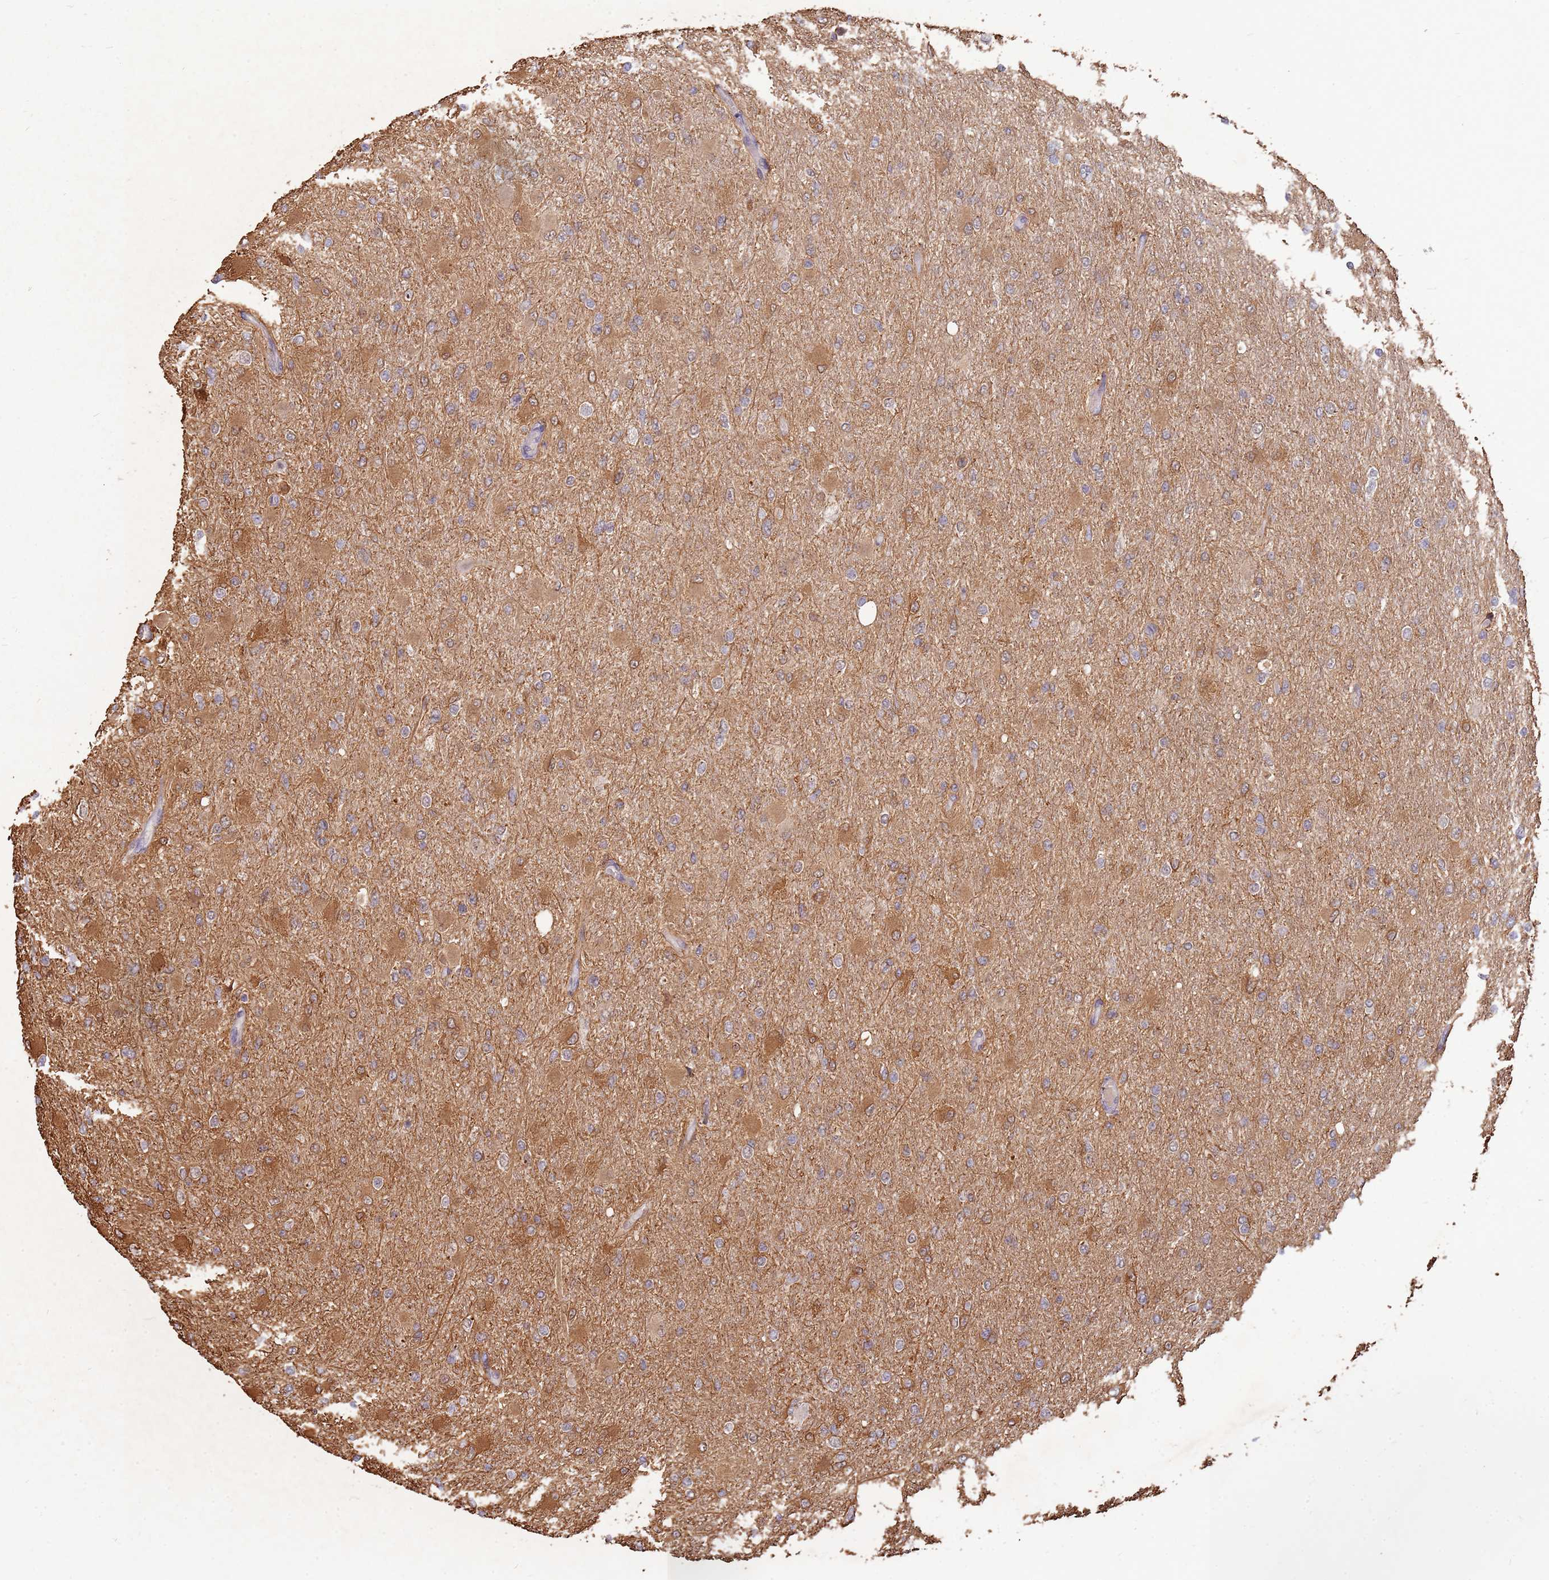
{"staining": {"intensity": "moderate", "quantity": "<25%", "location": "cytoplasmic/membranous"}, "tissue": "glioma", "cell_type": "Tumor cells", "image_type": "cancer", "snomed": [{"axis": "morphology", "description": "Glioma, malignant, High grade"}, {"axis": "topography", "description": "Cerebral cortex"}], "caption": "A low amount of moderate cytoplasmic/membranous staining is appreciated in about <25% of tumor cells in high-grade glioma (malignant) tissue.", "gene": "MPEG1", "patient": {"sex": "female", "age": 36}}